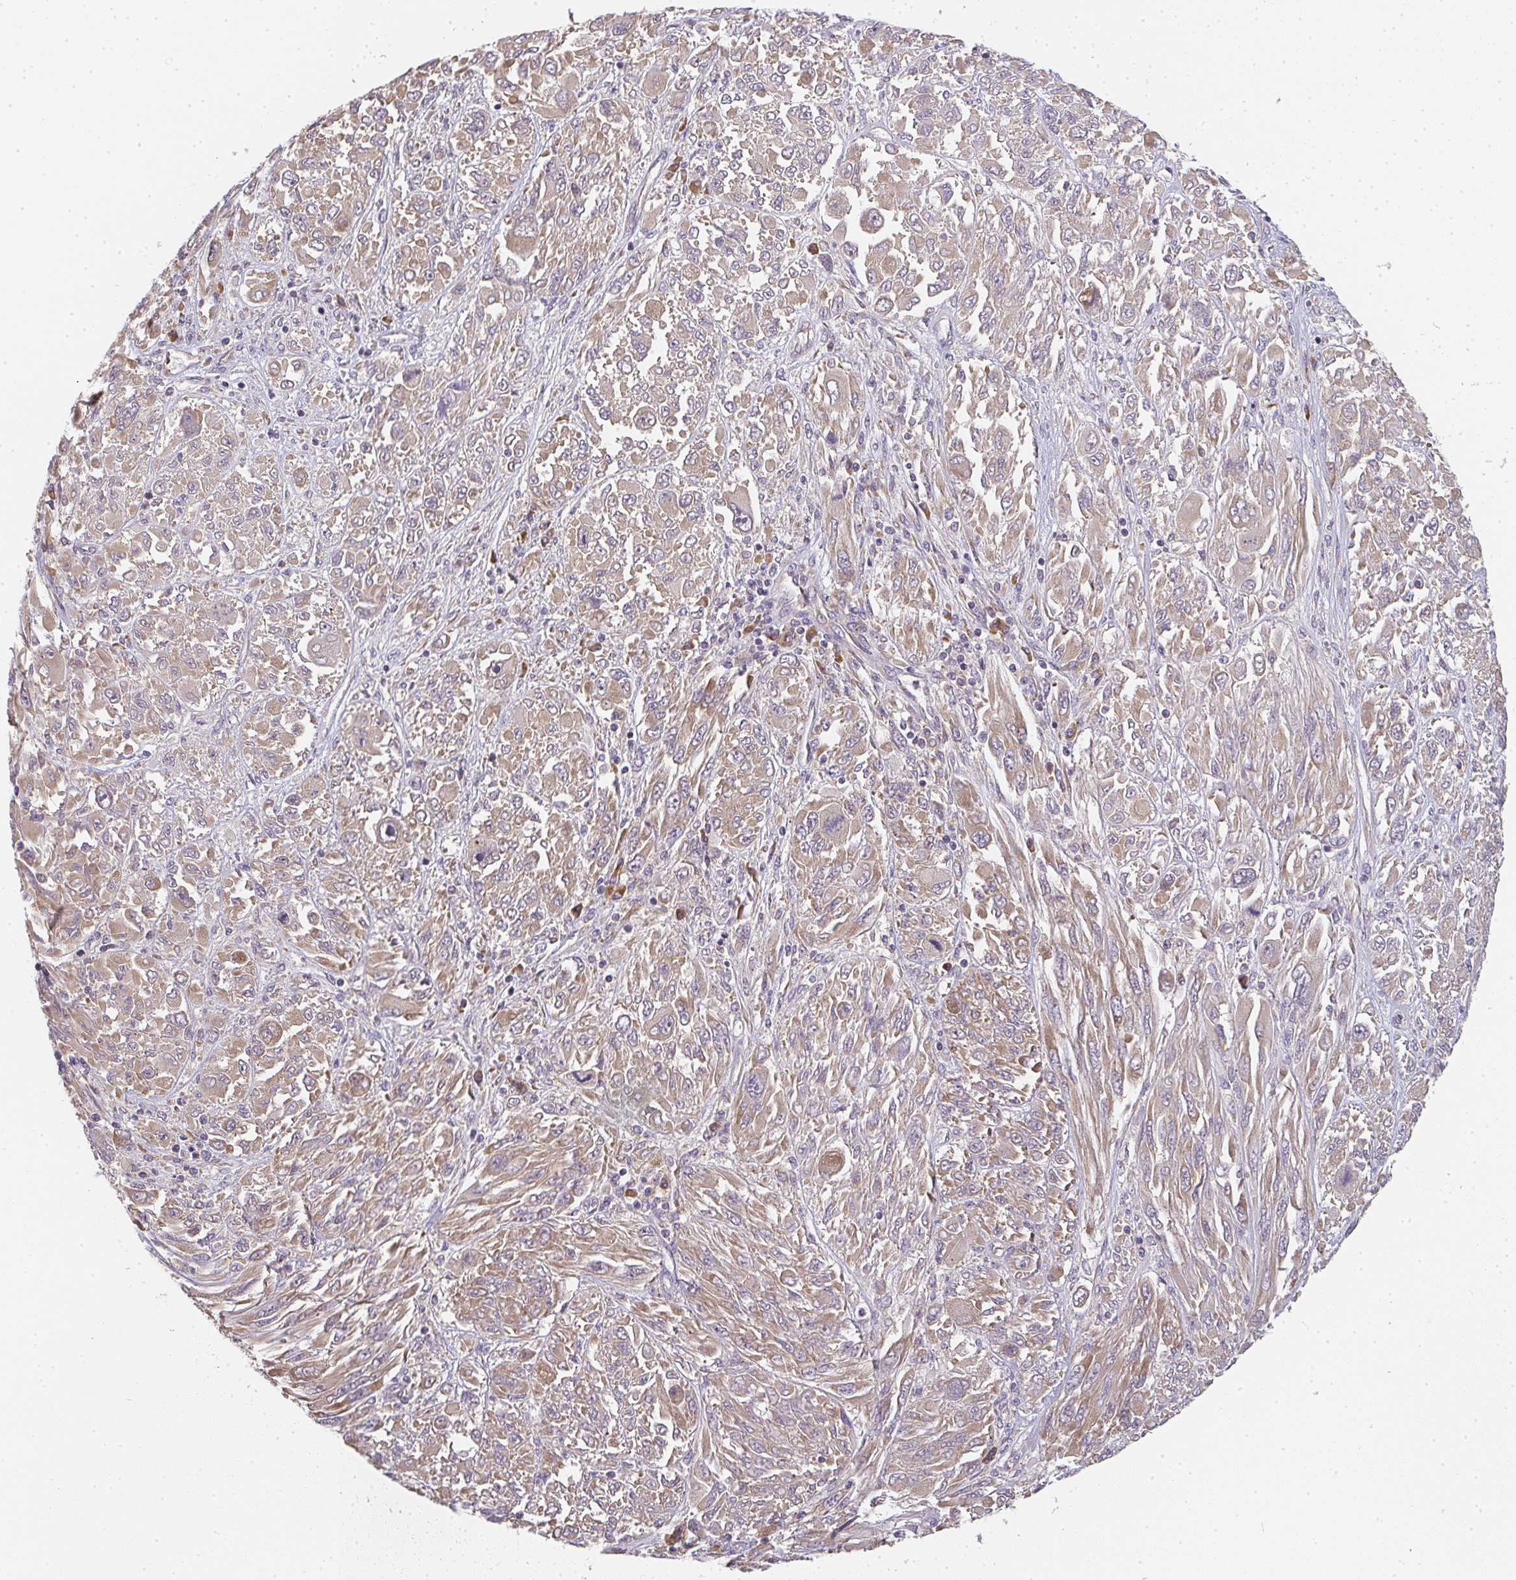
{"staining": {"intensity": "weak", "quantity": ">75%", "location": "cytoplasmic/membranous"}, "tissue": "melanoma", "cell_type": "Tumor cells", "image_type": "cancer", "snomed": [{"axis": "morphology", "description": "Malignant melanoma, NOS"}, {"axis": "topography", "description": "Skin"}], "caption": "Malignant melanoma was stained to show a protein in brown. There is low levels of weak cytoplasmic/membranous expression in approximately >75% of tumor cells.", "gene": "SLC35B3", "patient": {"sex": "female", "age": 91}}